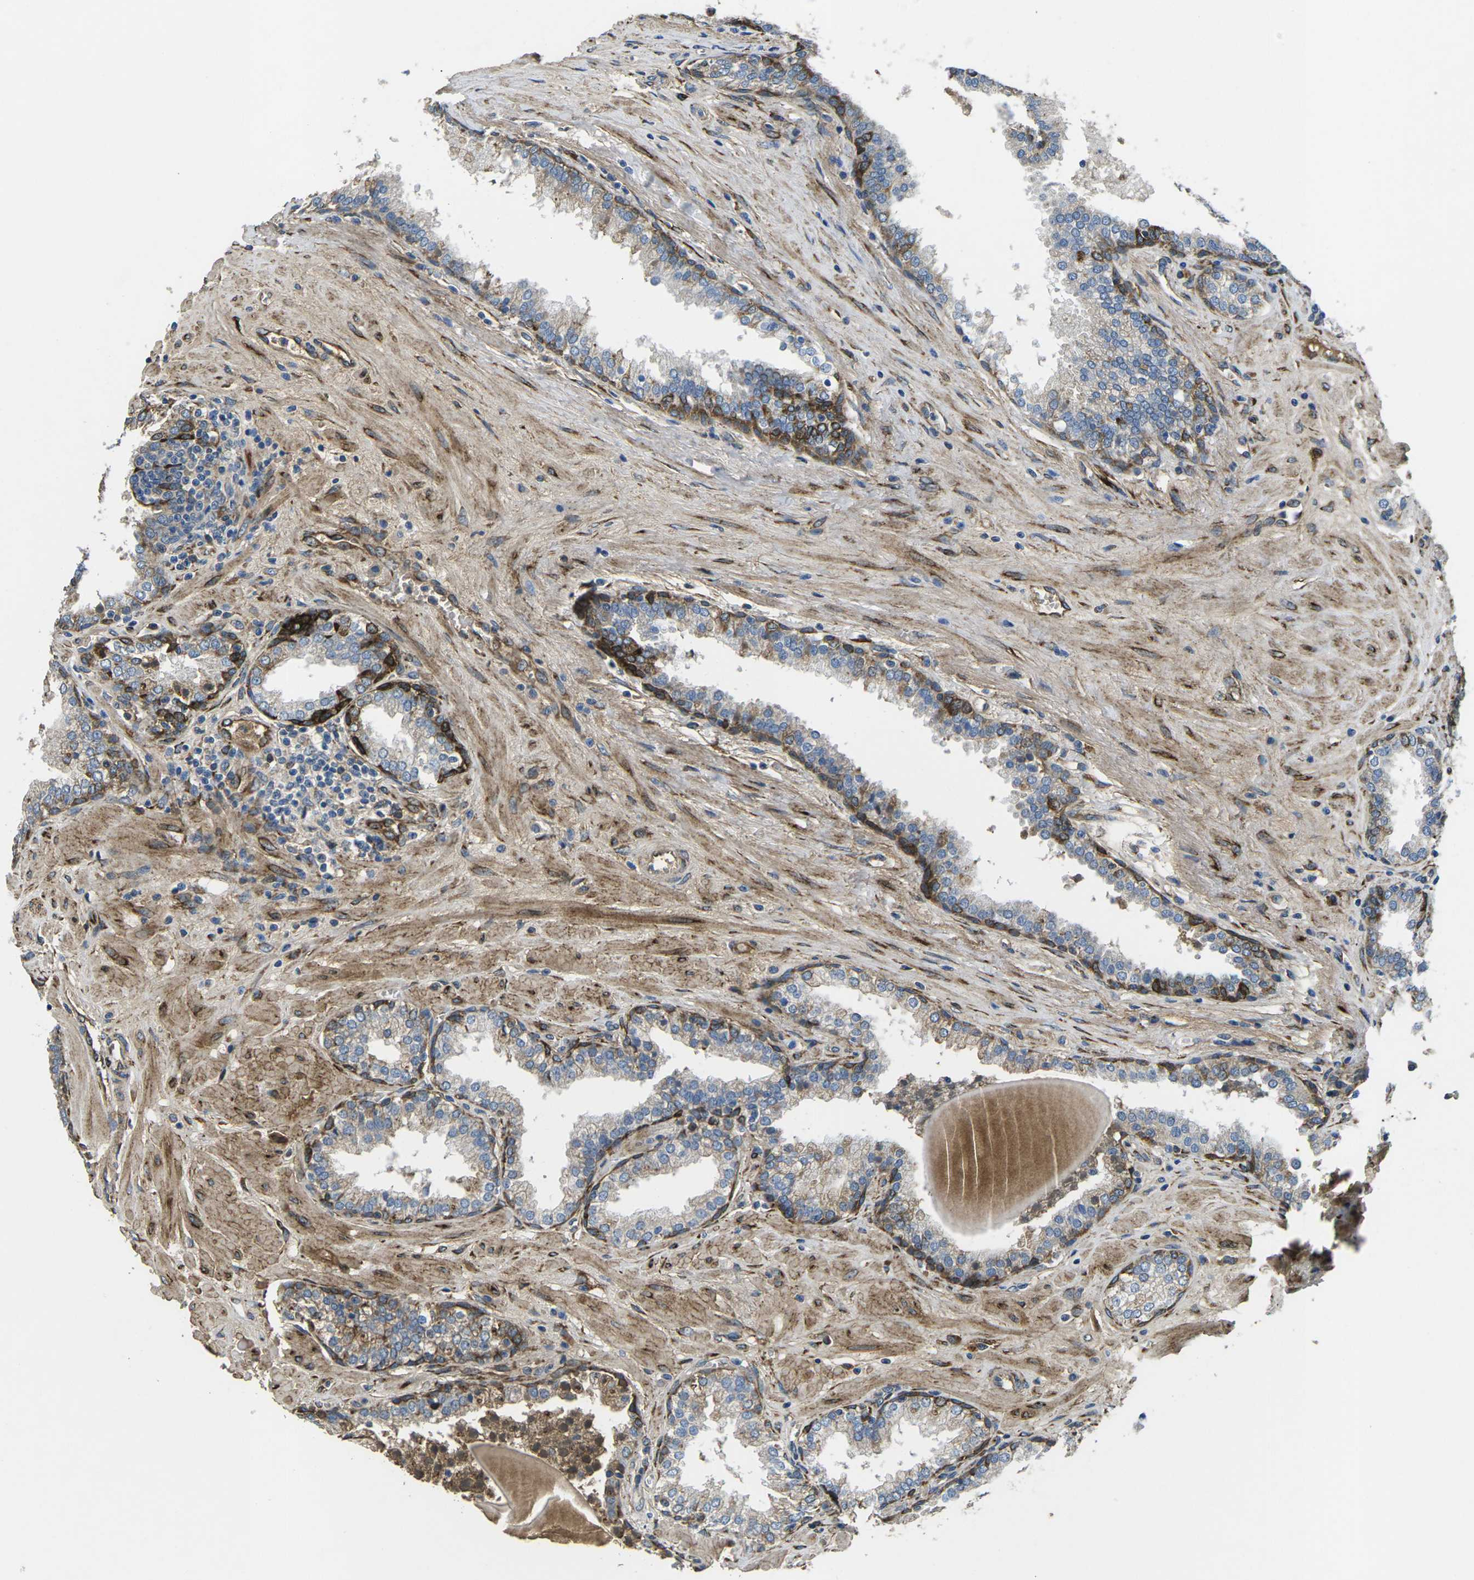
{"staining": {"intensity": "moderate", "quantity": "25%-75%", "location": "cytoplasmic/membranous"}, "tissue": "prostate", "cell_type": "Glandular cells", "image_type": "normal", "snomed": [{"axis": "morphology", "description": "Normal tissue, NOS"}, {"axis": "topography", "description": "Prostate"}], "caption": "IHC micrograph of unremarkable prostate: human prostate stained using immunohistochemistry demonstrates medium levels of moderate protein expression localized specifically in the cytoplasmic/membranous of glandular cells, appearing as a cytoplasmic/membranous brown color.", "gene": "PDZD8", "patient": {"sex": "male", "age": 51}}